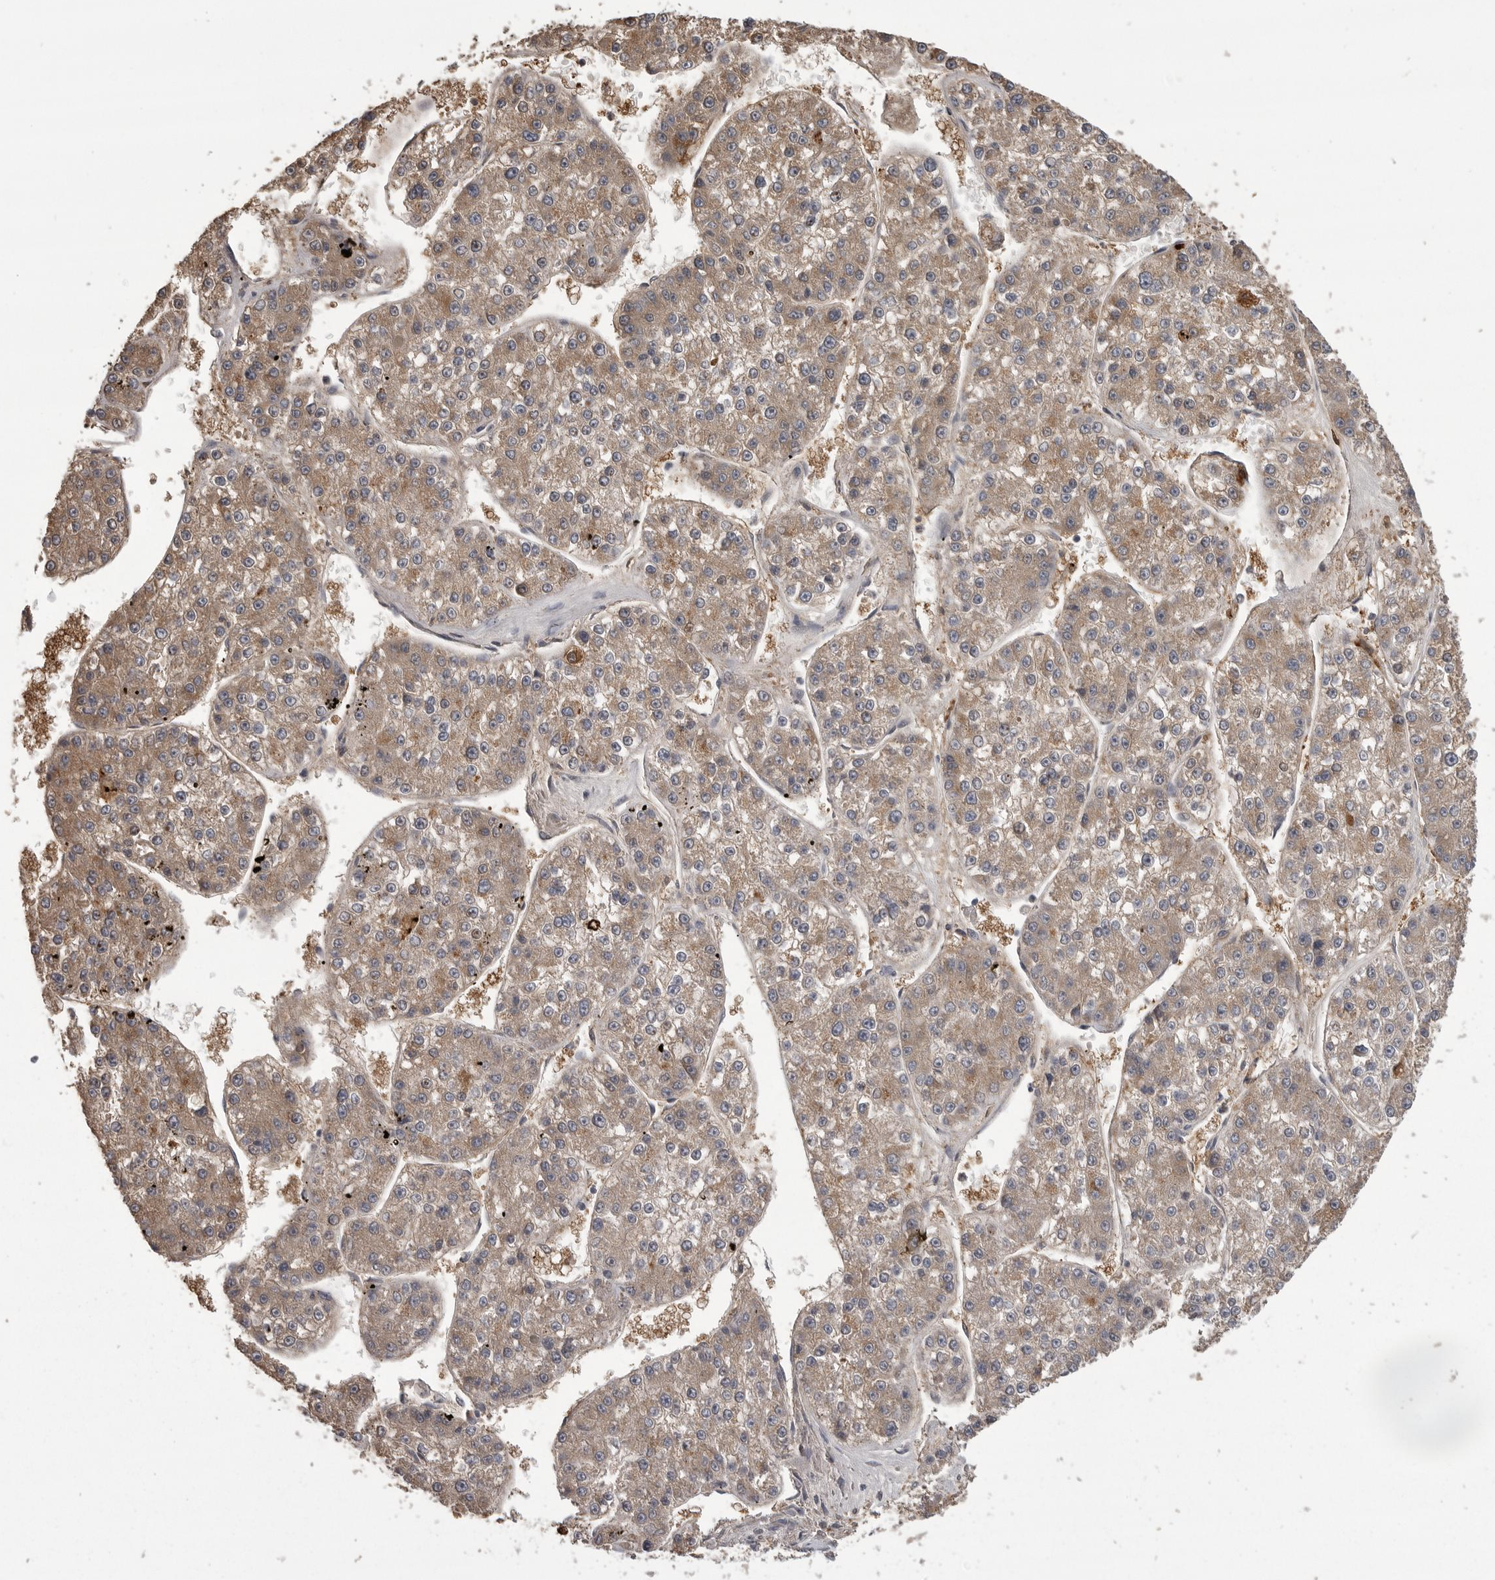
{"staining": {"intensity": "moderate", "quantity": ">75%", "location": "cytoplasmic/membranous"}, "tissue": "liver cancer", "cell_type": "Tumor cells", "image_type": "cancer", "snomed": [{"axis": "morphology", "description": "Carcinoma, Hepatocellular, NOS"}, {"axis": "topography", "description": "Liver"}], "caption": "Immunohistochemistry (IHC) (DAB) staining of human hepatocellular carcinoma (liver) exhibits moderate cytoplasmic/membranous protein positivity in approximately >75% of tumor cells. (IHC, brightfield microscopy, high magnification).", "gene": "CMTM6", "patient": {"sex": "female", "age": 73}}